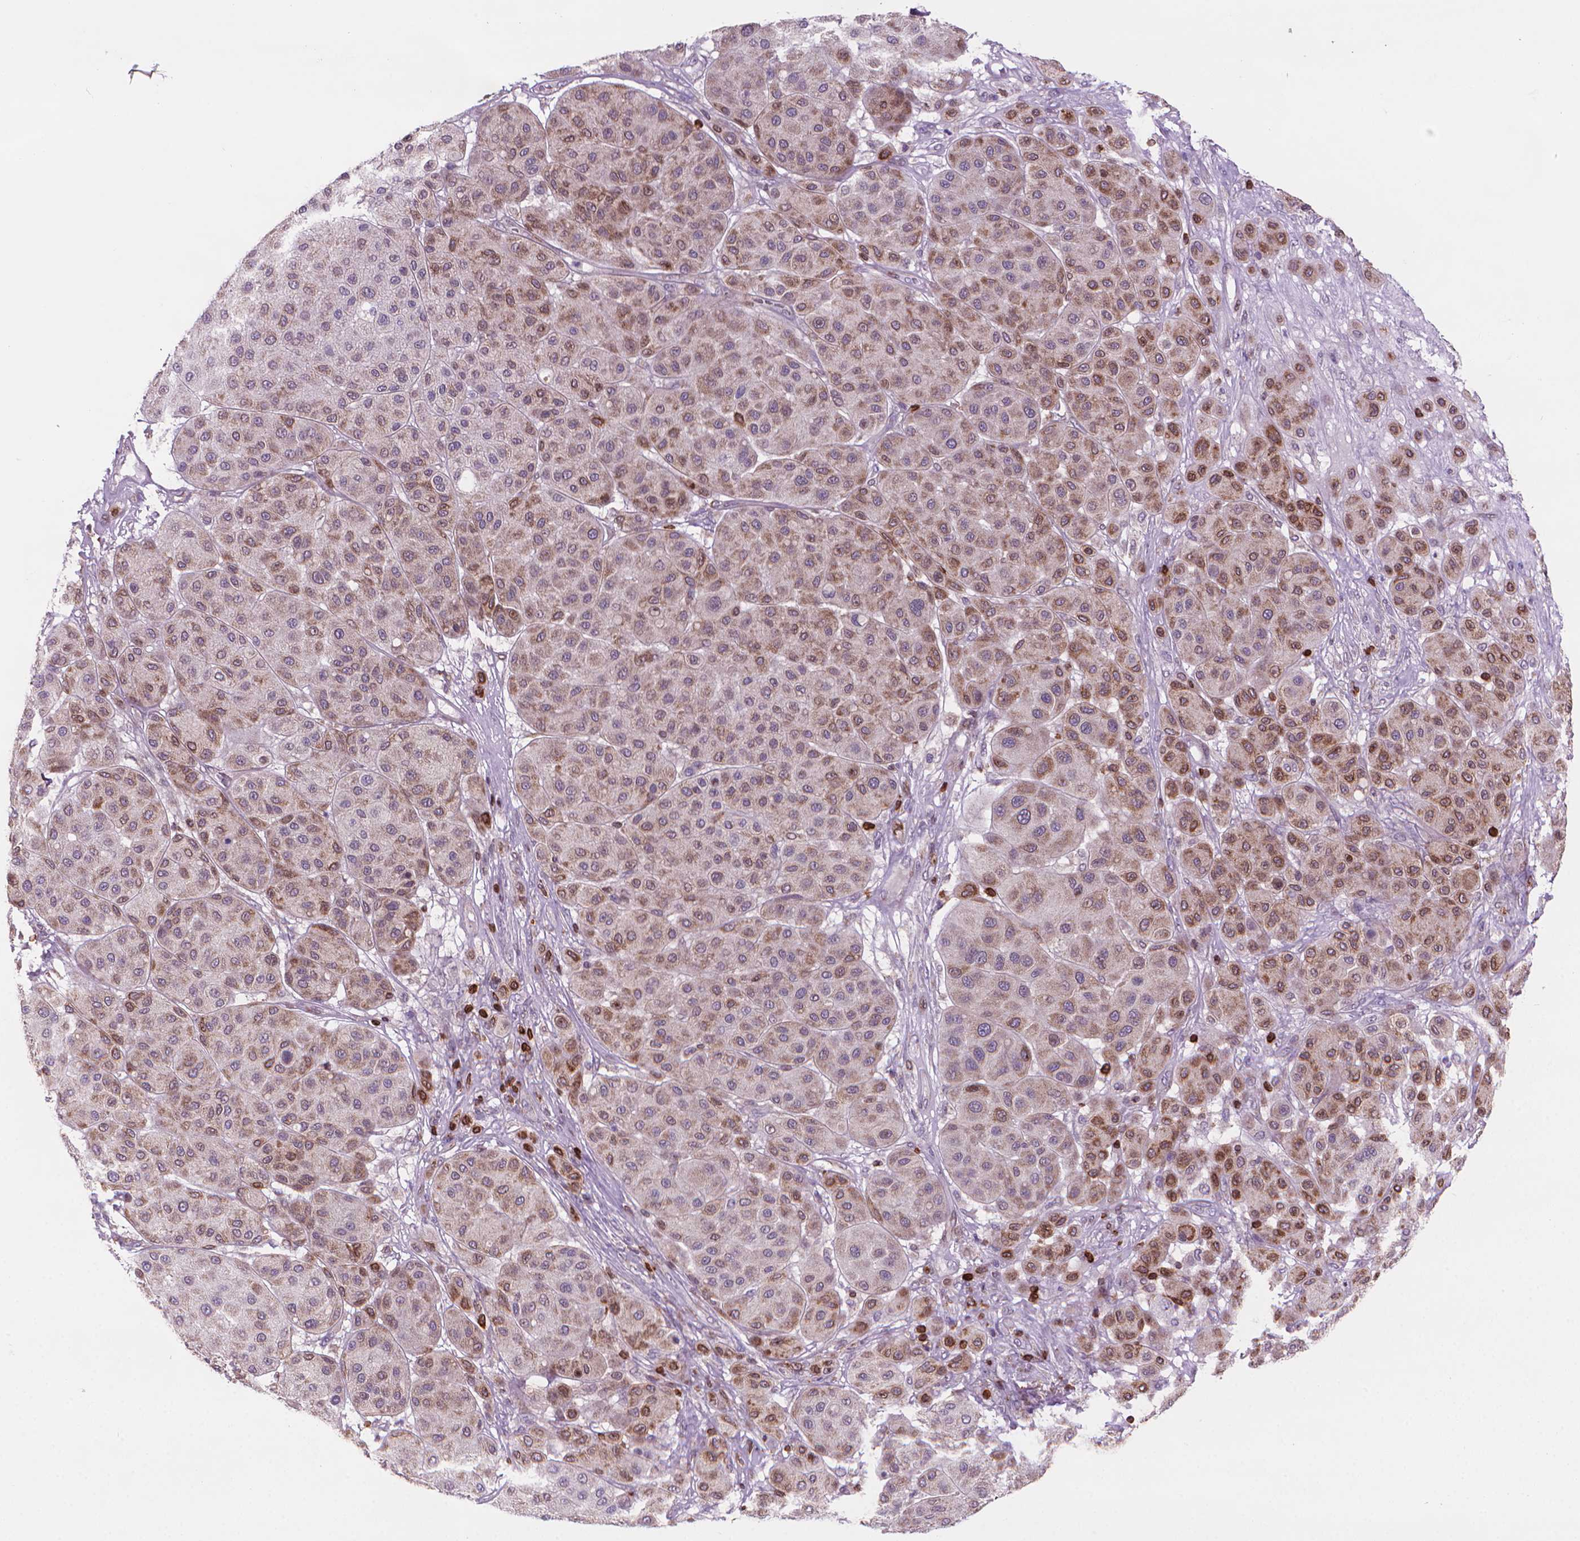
{"staining": {"intensity": "moderate", "quantity": "25%-75%", "location": "cytoplasmic/membranous"}, "tissue": "melanoma", "cell_type": "Tumor cells", "image_type": "cancer", "snomed": [{"axis": "morphology", "description": "Malignant melanoma, Metastatic site"}, {"axis": "topography", "description": "Smooth muscle"}], "caption": "Protein staining shows moderate cytoplasmic/membranous expression in about 25%-75% of tumor cells in melanoma.", "gene": "BCL2", "patient": {"sex": "male", "age": 41}}